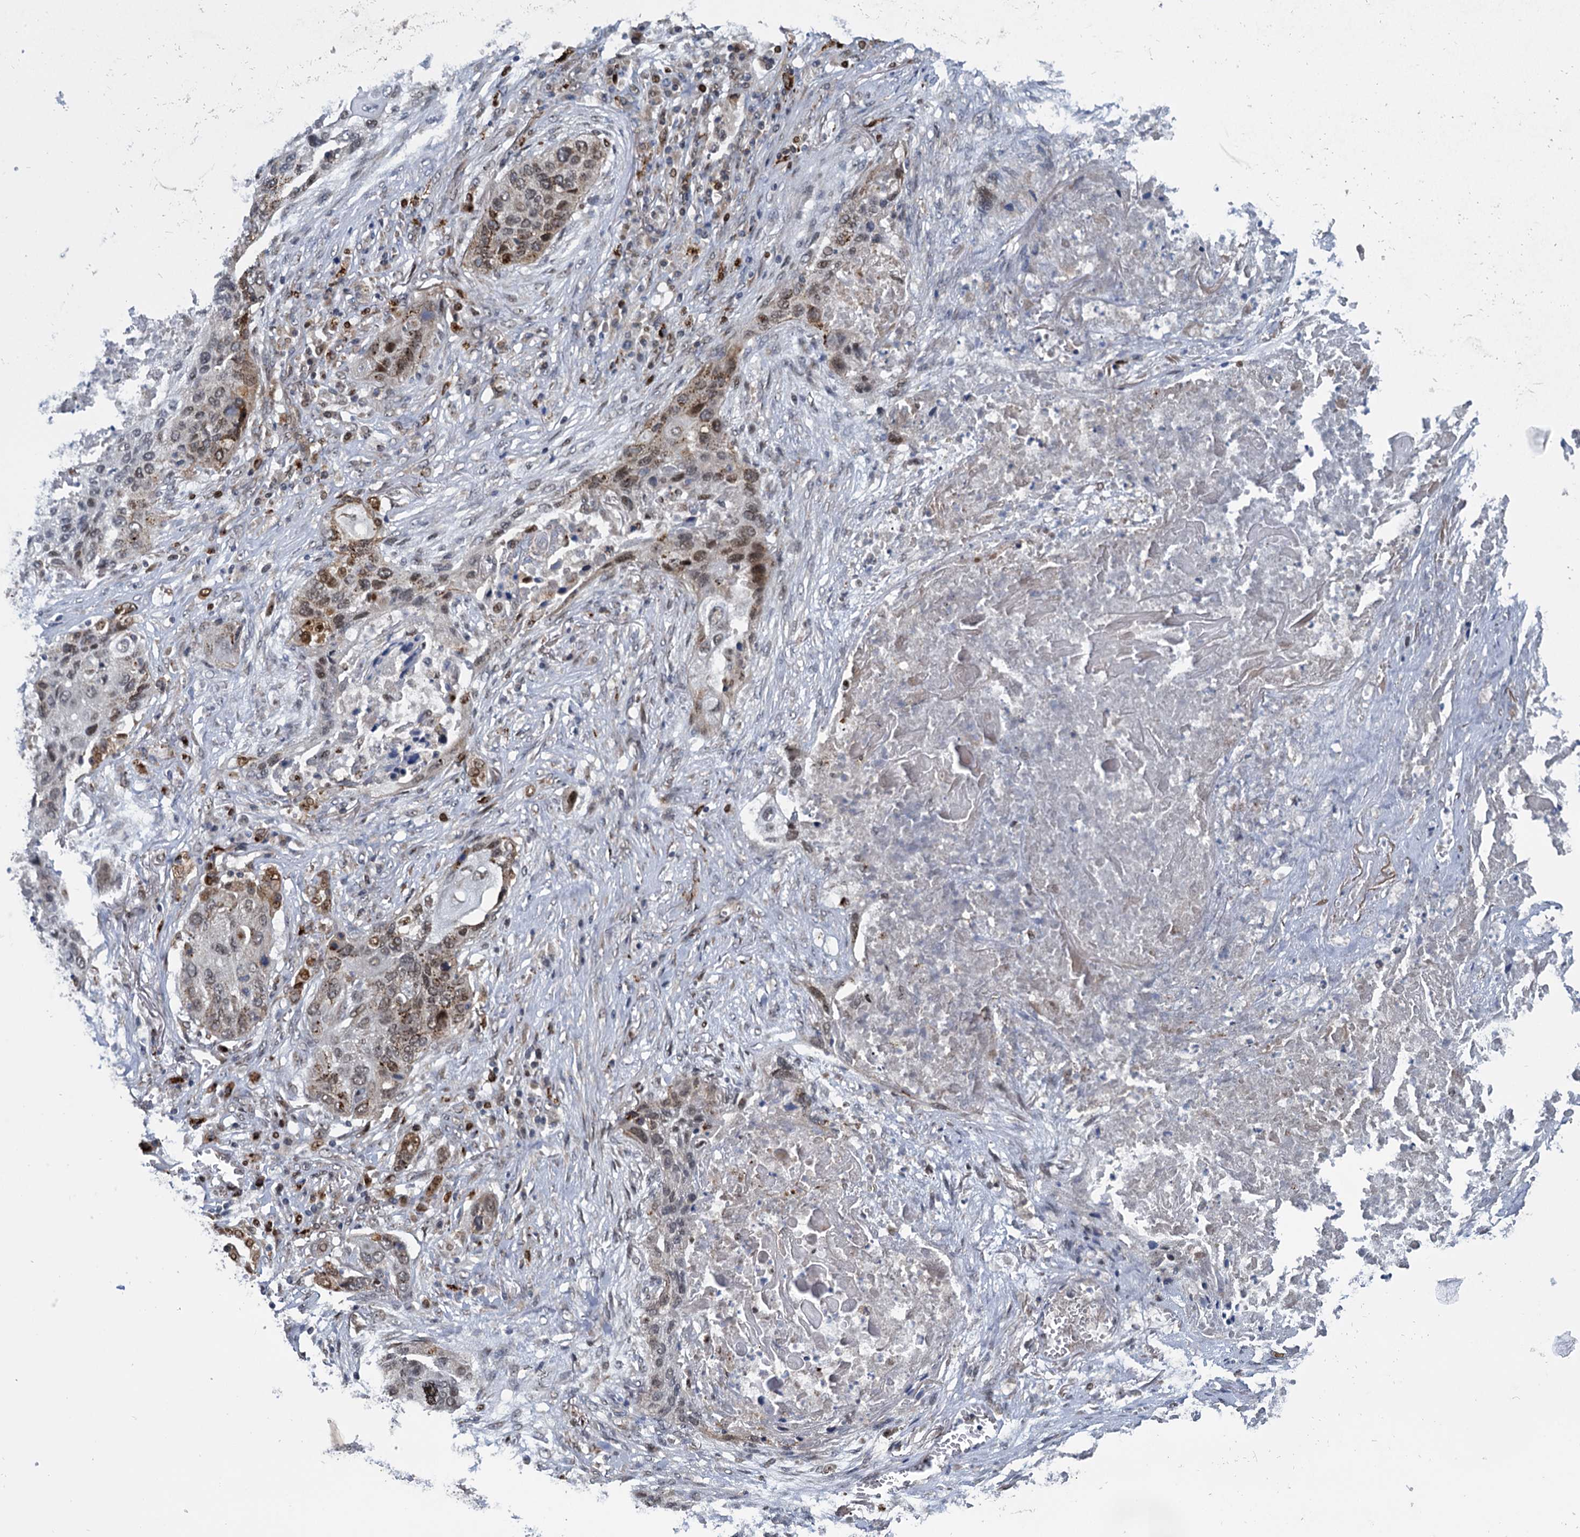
{"staining": {"intensity": "moderate", "quantity": "<25%", "location": "cytoplasmic/membranous,nuclear"}, "tissue": "lung cancer", "cell_type": "Tumor cells", "image_type": "cancer", "snomed": [{"axis": "morphology", "description": "Squamous cell carcinoma, NOS"}, {"axis": "topography", "description": "Lung"}], "caption": "Lung cancer was stained to show a protein in brown. There is low levels of moderate cytoplasmic/membranous and nuclear positivity in approximately <25% of tumor cells.", "gene": "GAL3ST4", "patient": {"sex": "female", "age": 63}}